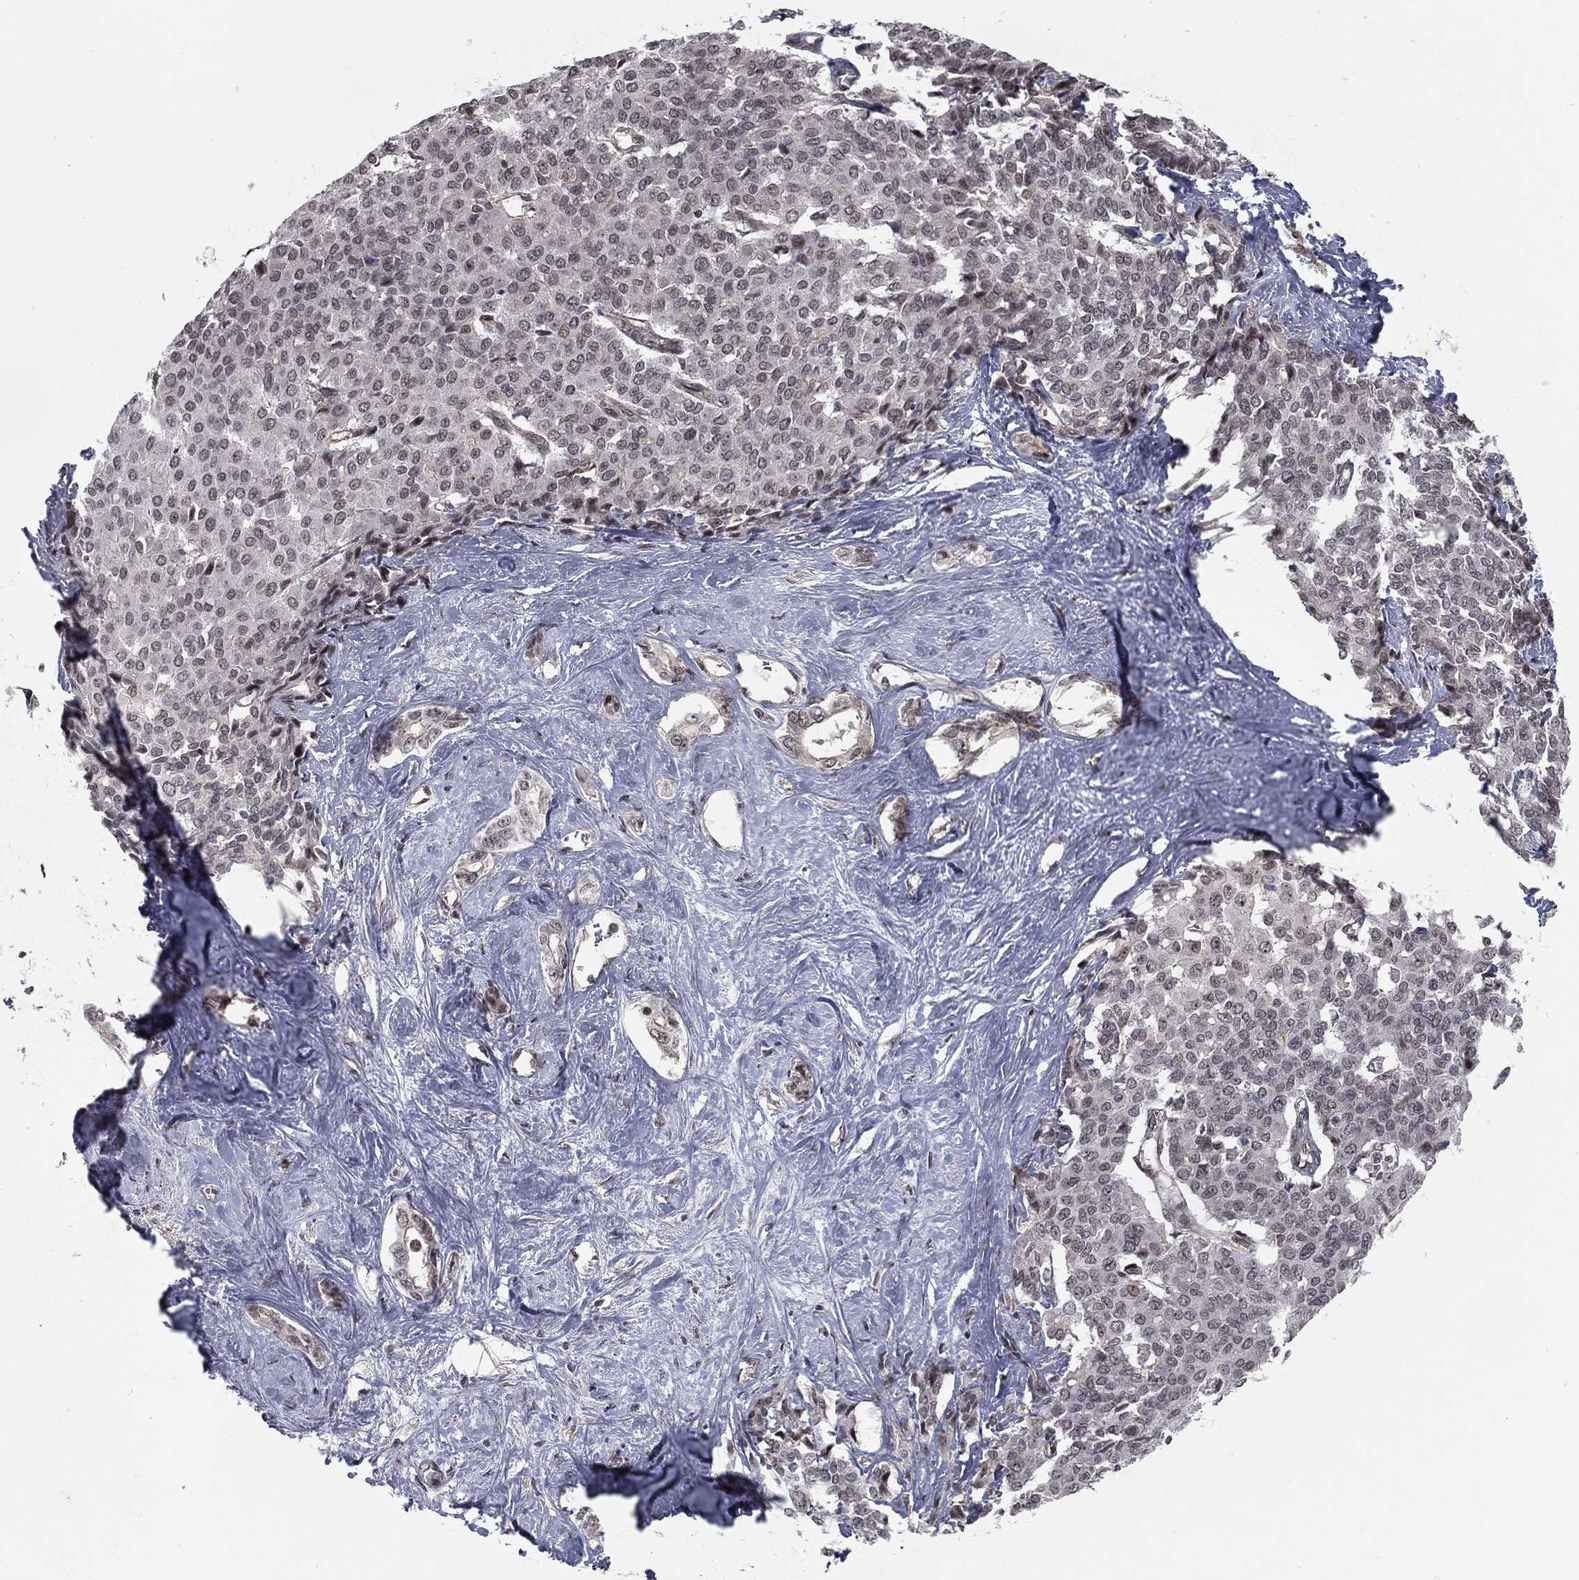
{"staining": {"intensity": "moderate", "quantity": "<25%", "location": "nuclear"}, "tissue": "liver cancer", "cell_type": "Tumor cells", "image_type": "cancer", "snomed": [{"axis": "morphology", "description": "Cholangiocarcinoma"}, {"axis": "topography", "description": "Liver"}], "caption": "Approximately <25% of tumor cells in human liver cholangiocarcinoma exhibit moderate nuclear protein positivity as visualized by brown immunohistochemical staining.", "gene": "MORC2", "patient": {"sex": "female", "age": 47}}